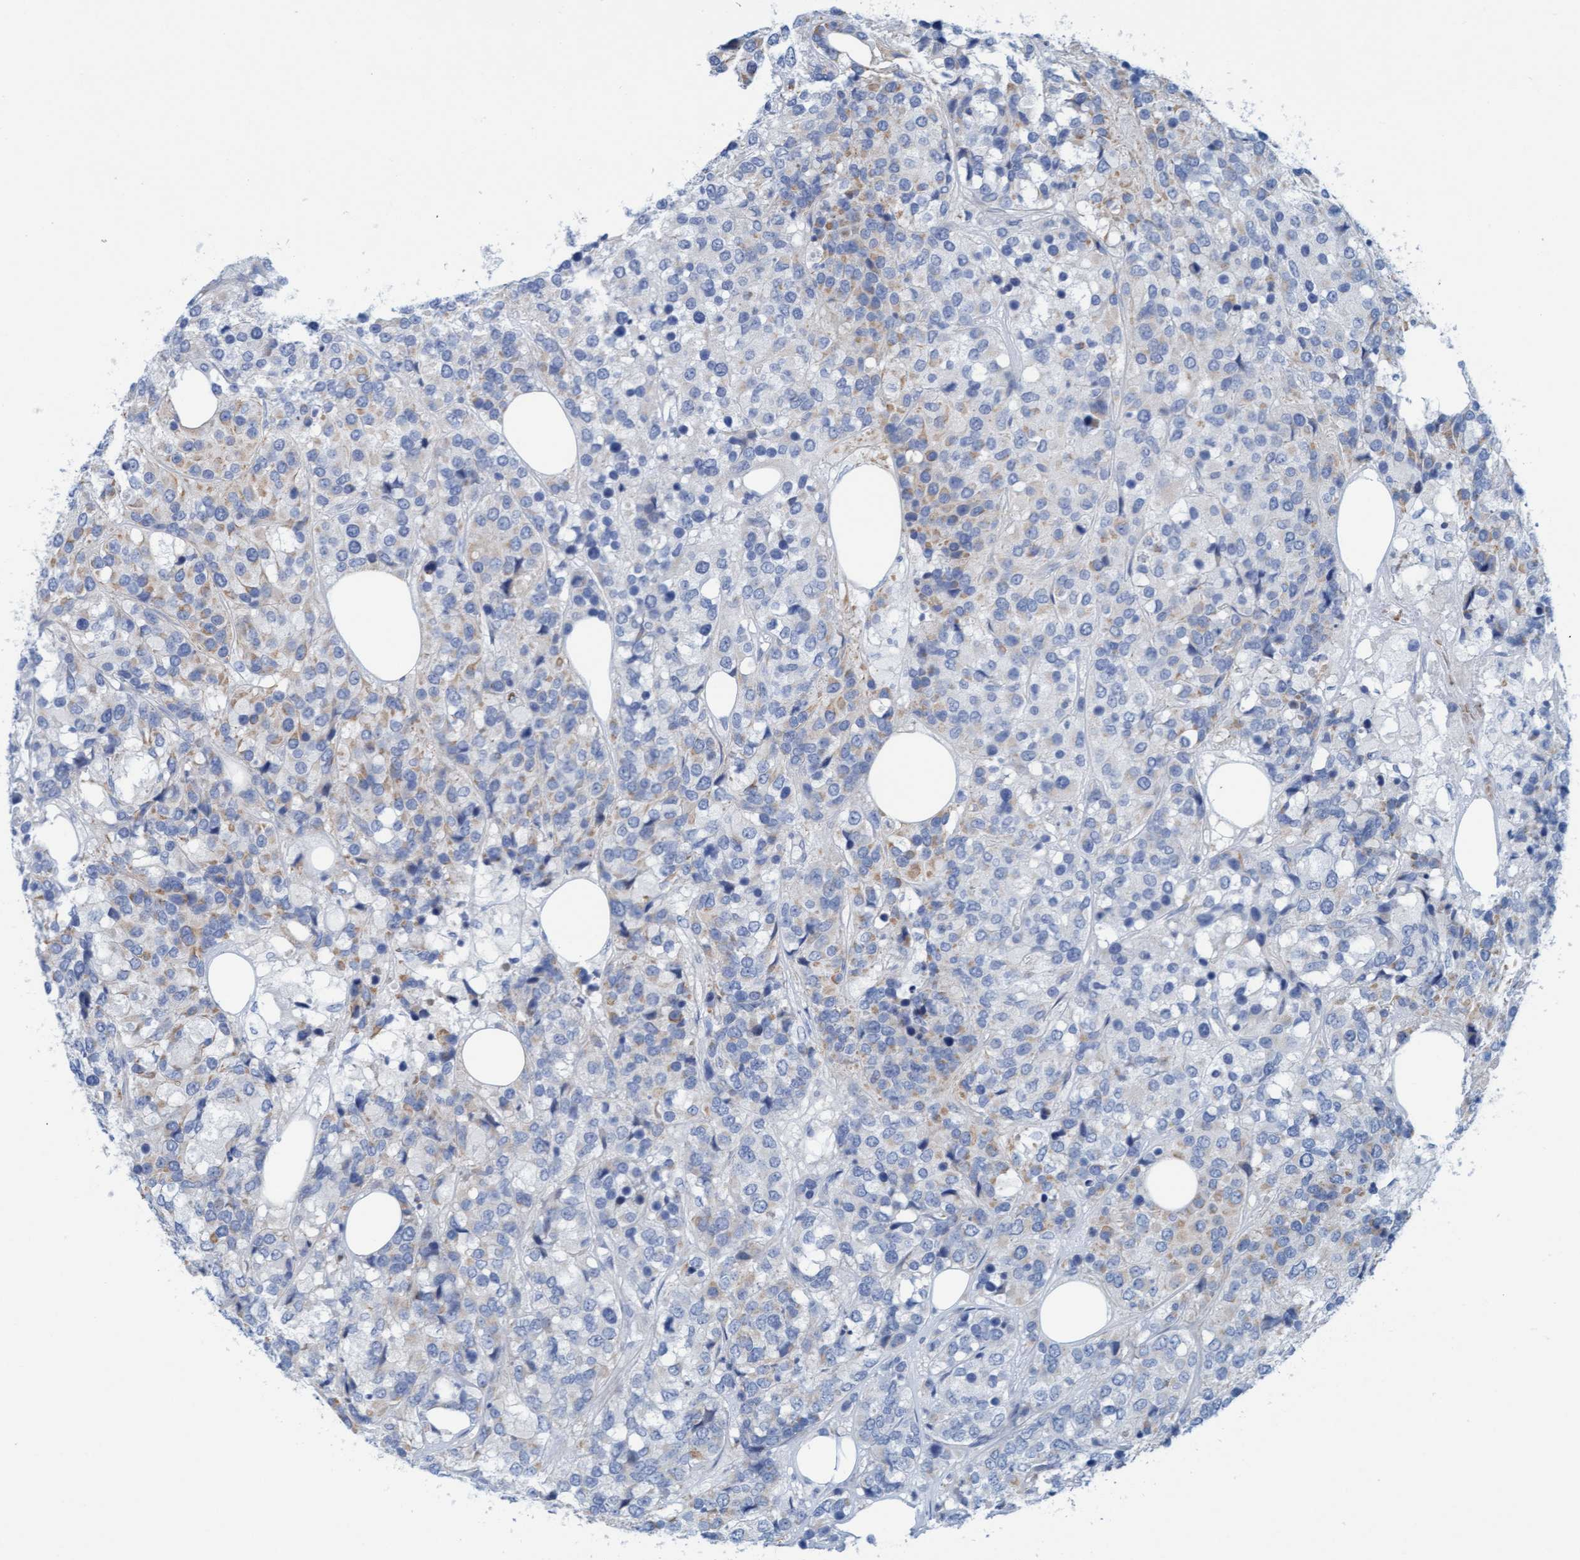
{"staining": {"intensity": "weak", "quantity": "<25%", "location": "cytoplasmic/membranous"}, "tissue": "breast cancer", "cell_type": "Tumor cells", "image_type": "cancer", "snomed": [{"axis": "morphology", "description": "Lobular carcinoma"}, {"axis": "topography", "description": "Breast"}], "caption": "Breast lobular carcinoma stained for a protein using immunohistochemistry (IHC) displays no staining tumor cells.", "gene": "P2RX5", "patient": {"sex": "female", "age": 59}}